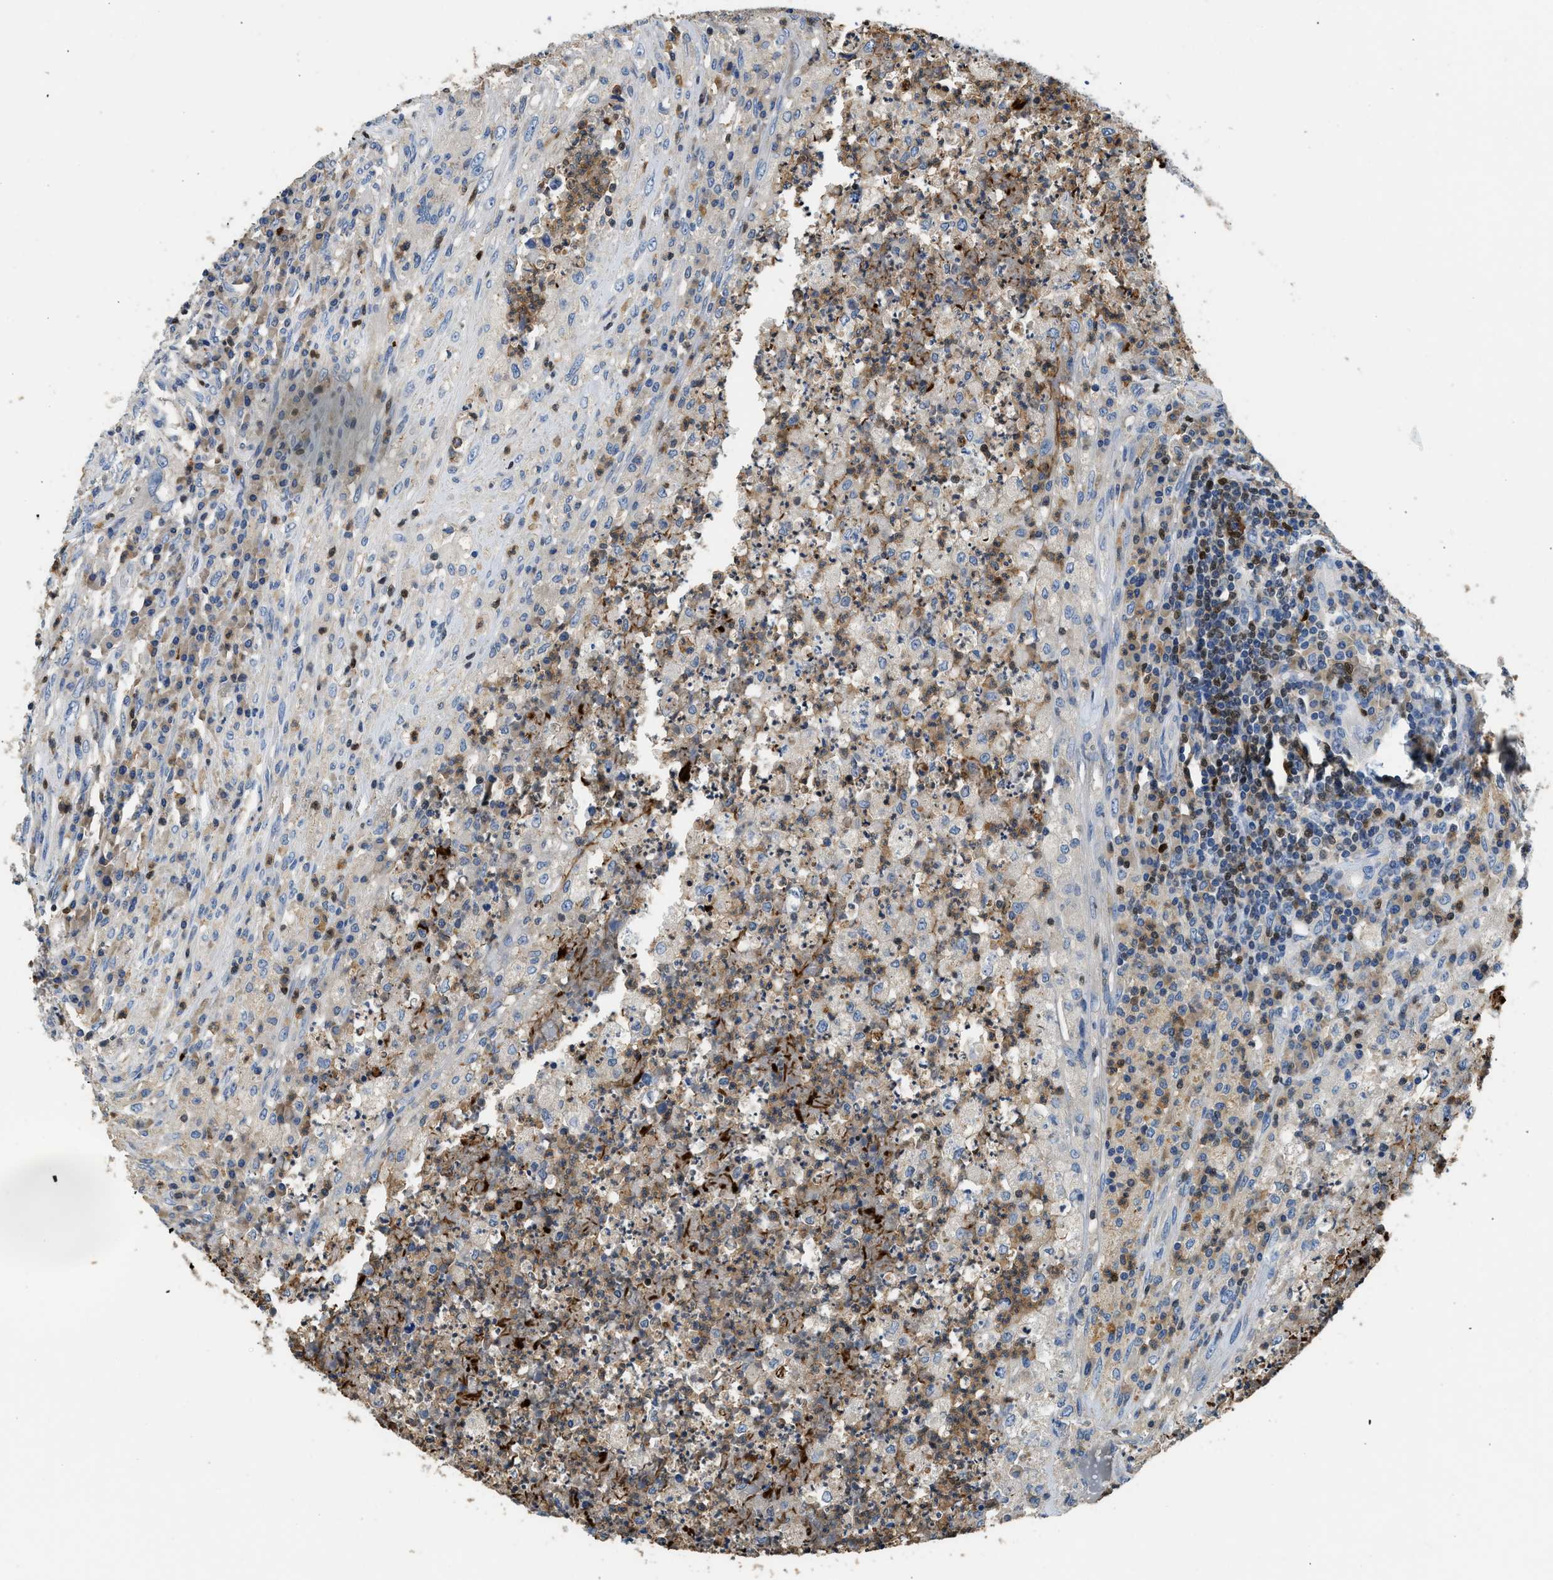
{"staining": {"intensity": "moderate", "quantity": ">75%", "location": "cytoplasmic/membranous"}, "tissue": "testis cancer", "cell_type": "Tumor cells", "image_type": "cancer", "snomed": [{"axis": "morphology", "description": "Necrosis, NOS"}, {"axis": "morphology", "description": "Carcinoma, Embryonal, NOS"}, {"axis": "topography", "description": "Testis"}], "caption": "Embryonal carcinoma (testis) stained with immunohistochemistry (IHC) demonstrates moderate cytoplasmic/membranous staining in about >75% of tumor cells.", "gene": "TOX", "patient": {"sex": "male", "age": 19}}